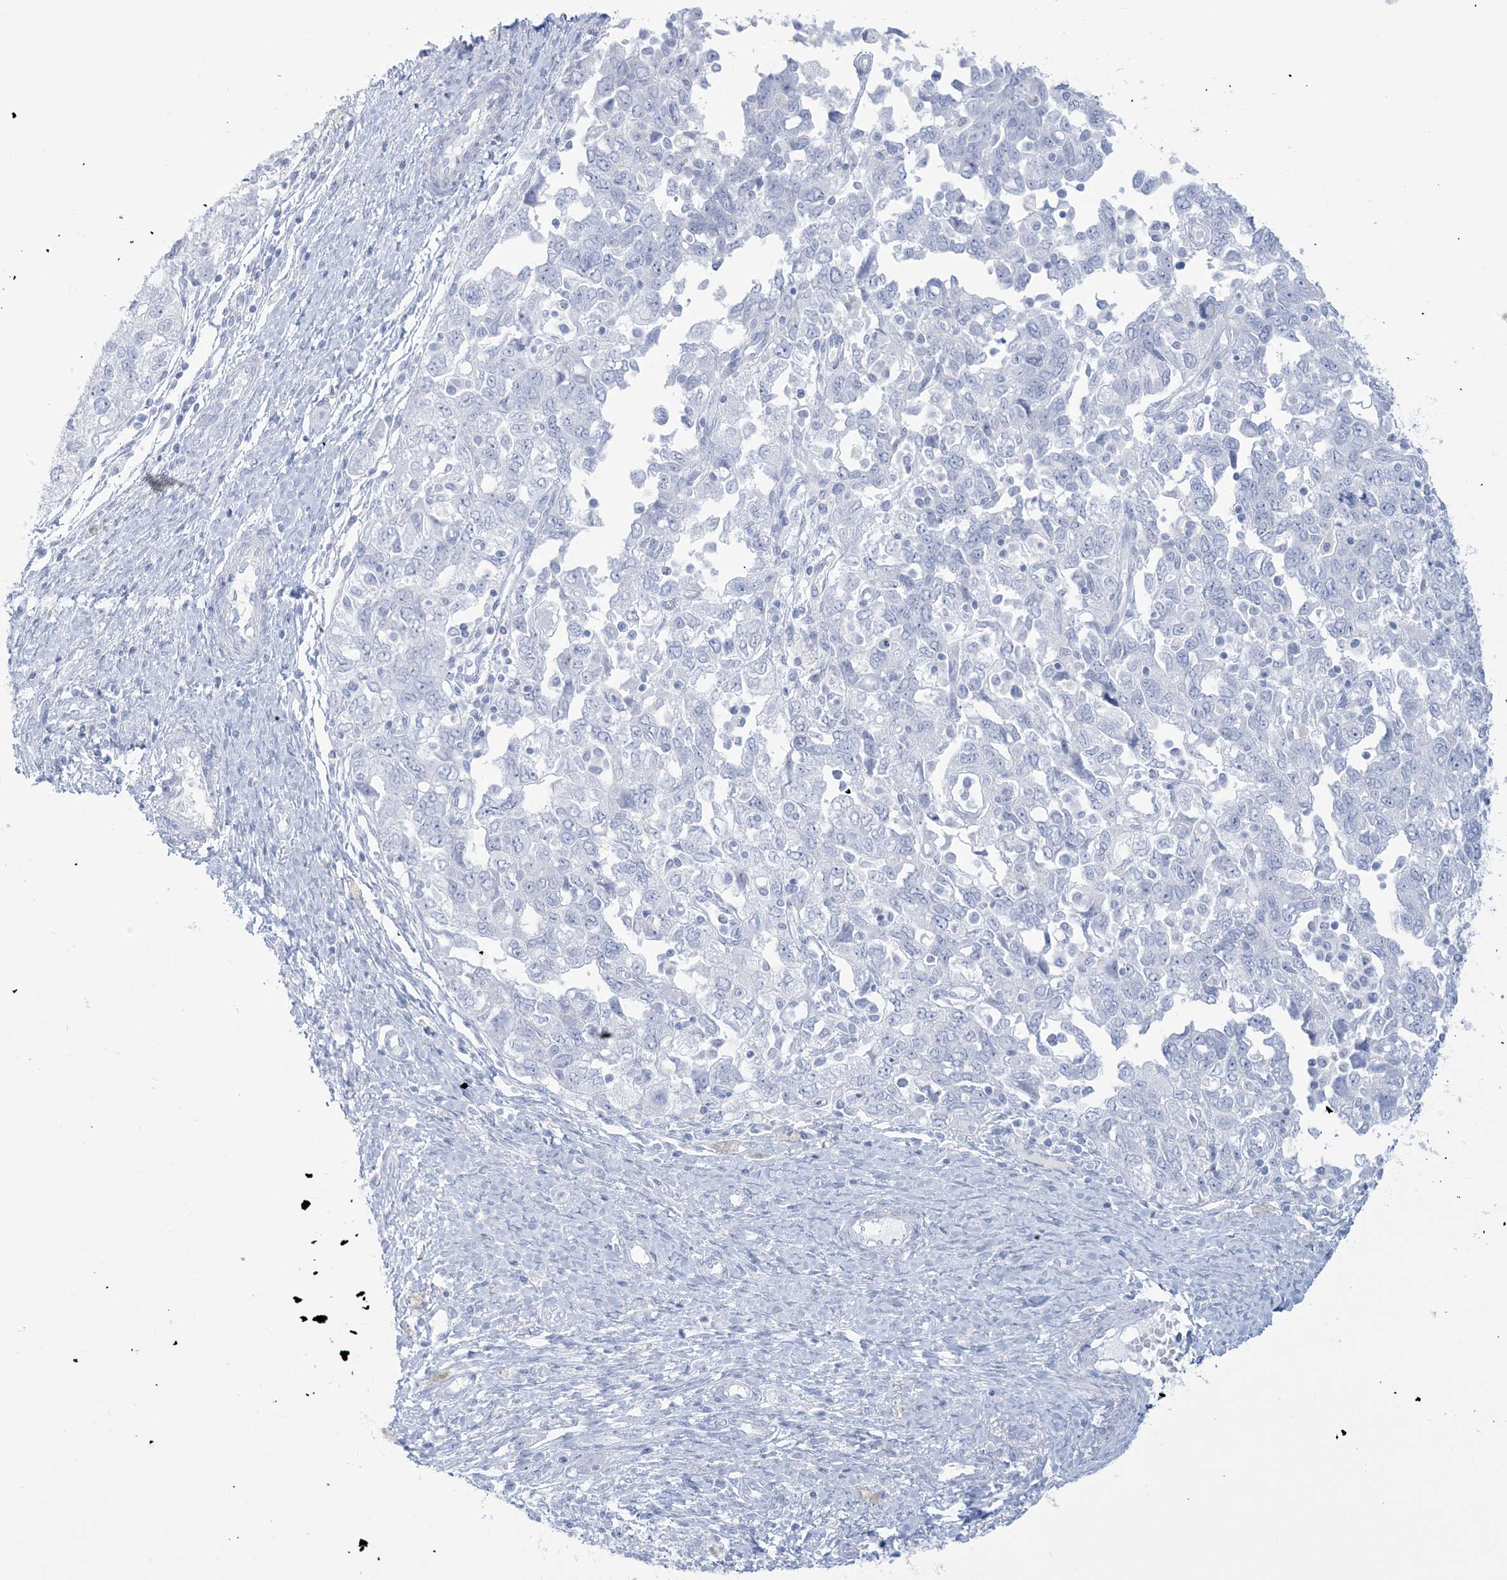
{"staining": {"intensity": "negative", "quantity": "none", "location": "none"}, "tissue": "ovarian cancer", "cell_type": "Tumor cells", "image_type": "cancer", "snomed": [{"axis": "morphology", "description": "Carcinoma, NOS"}, {"axis": "morphology", "description": "Cystadenocarcinoma, serous, NOS"}, {"axis": "topography", "description": "Ovary"}], "caption": "IHC of human ovarian serous cystadenocarcinoma demonstrates no staining in tumor cells.", "gene": "AGXT", "patient": {"sex": "female", "age": 69}}